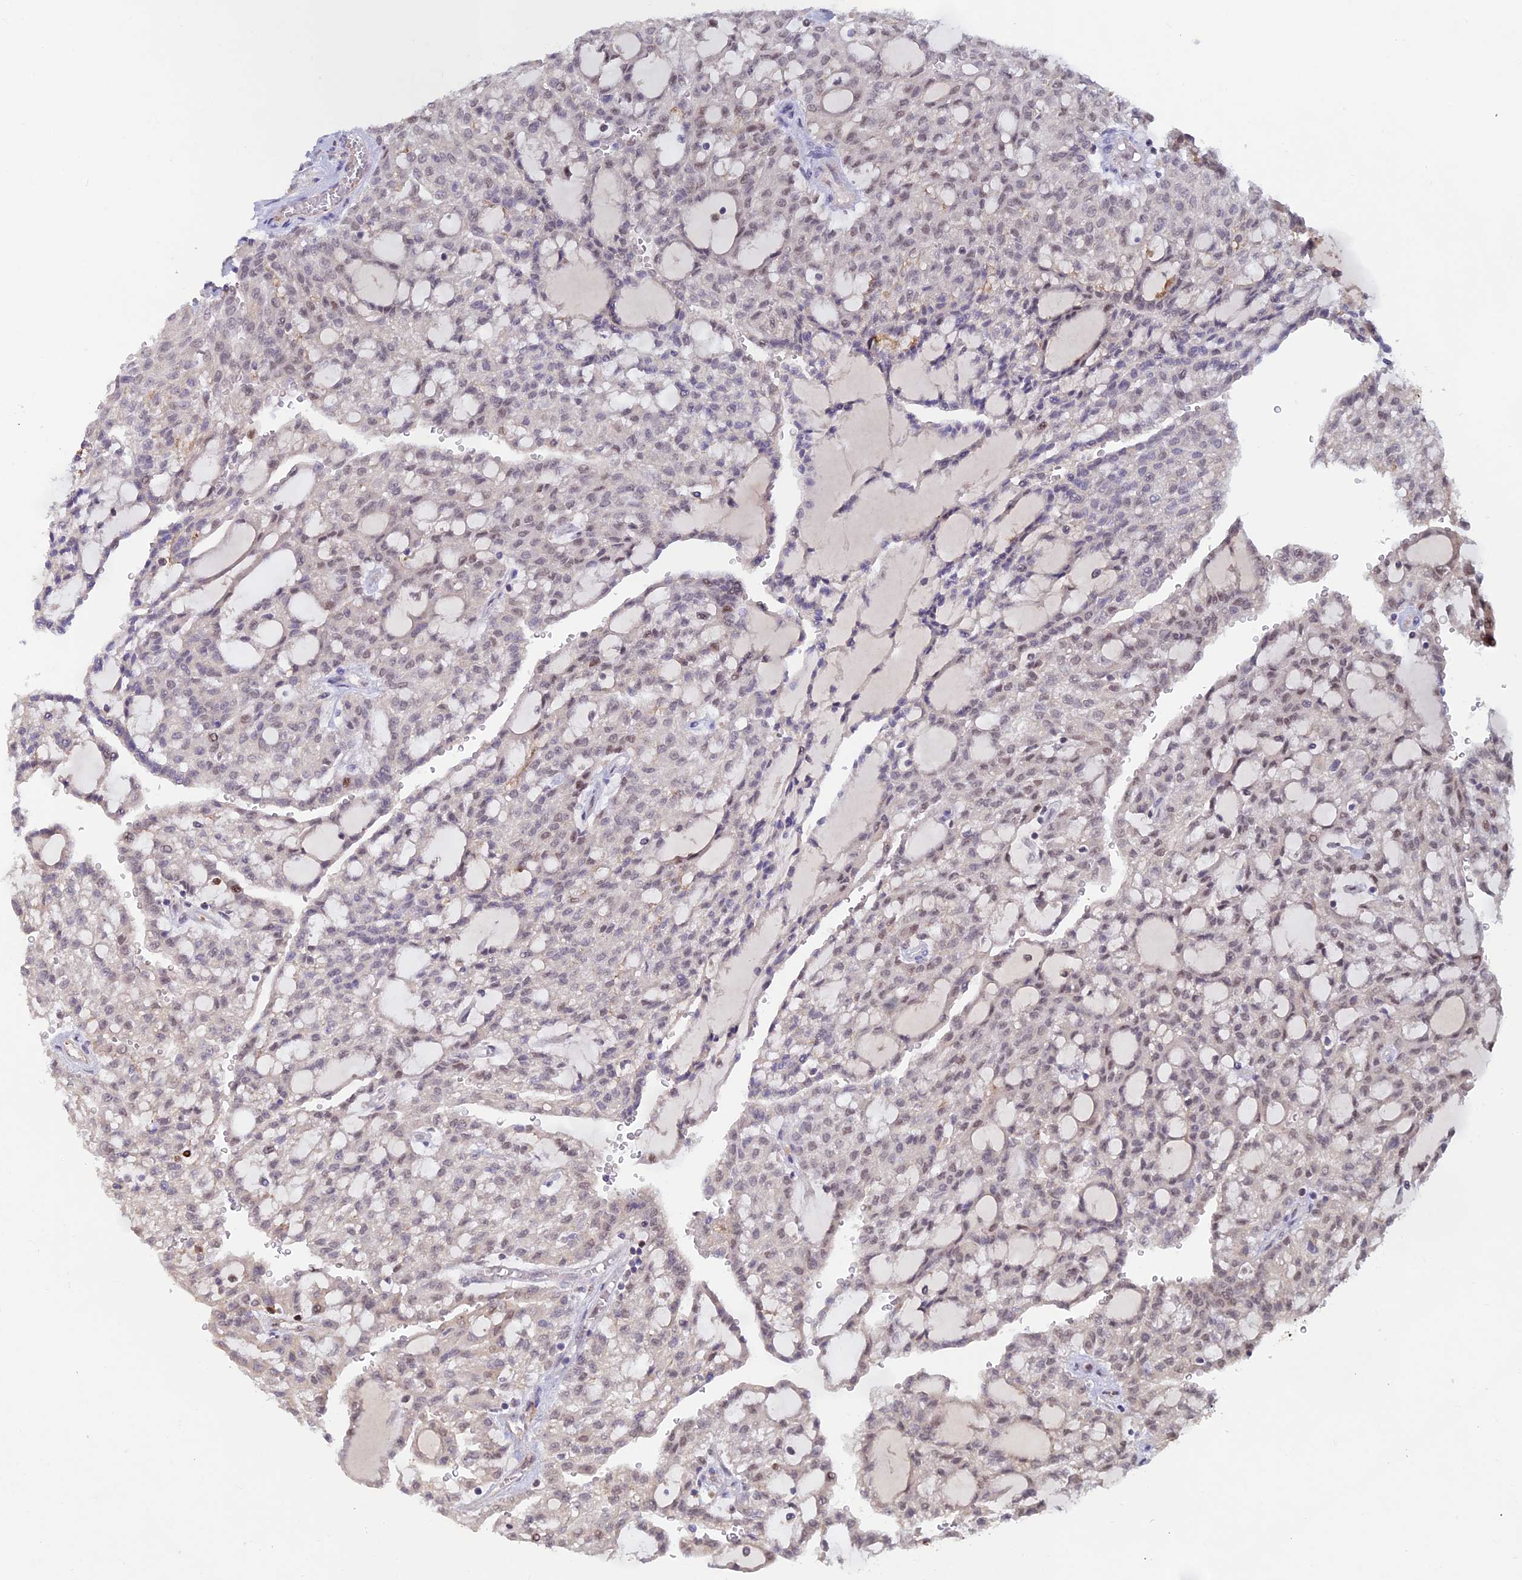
{"staining": {"intensity": "weak", "quantity": "25%-75%", "location": "nuclear"}, "tissue": "renal cancer", "cell_type": "Tumor cells", "image_type": "cancer", "snomed": [{"axis": "morphology", "description": "Adenocarcinoma, NOS"}, {"axis": "topography", "description": "Kidney"}], "caption": "IHC (DAB) staining of renal adenocarcinoma displays weak nuclear protein positivity in approximately 25%-75% of tumor cells.", "gene": "FASTKD5", "patient": {"sex": "male", "age": 63}}